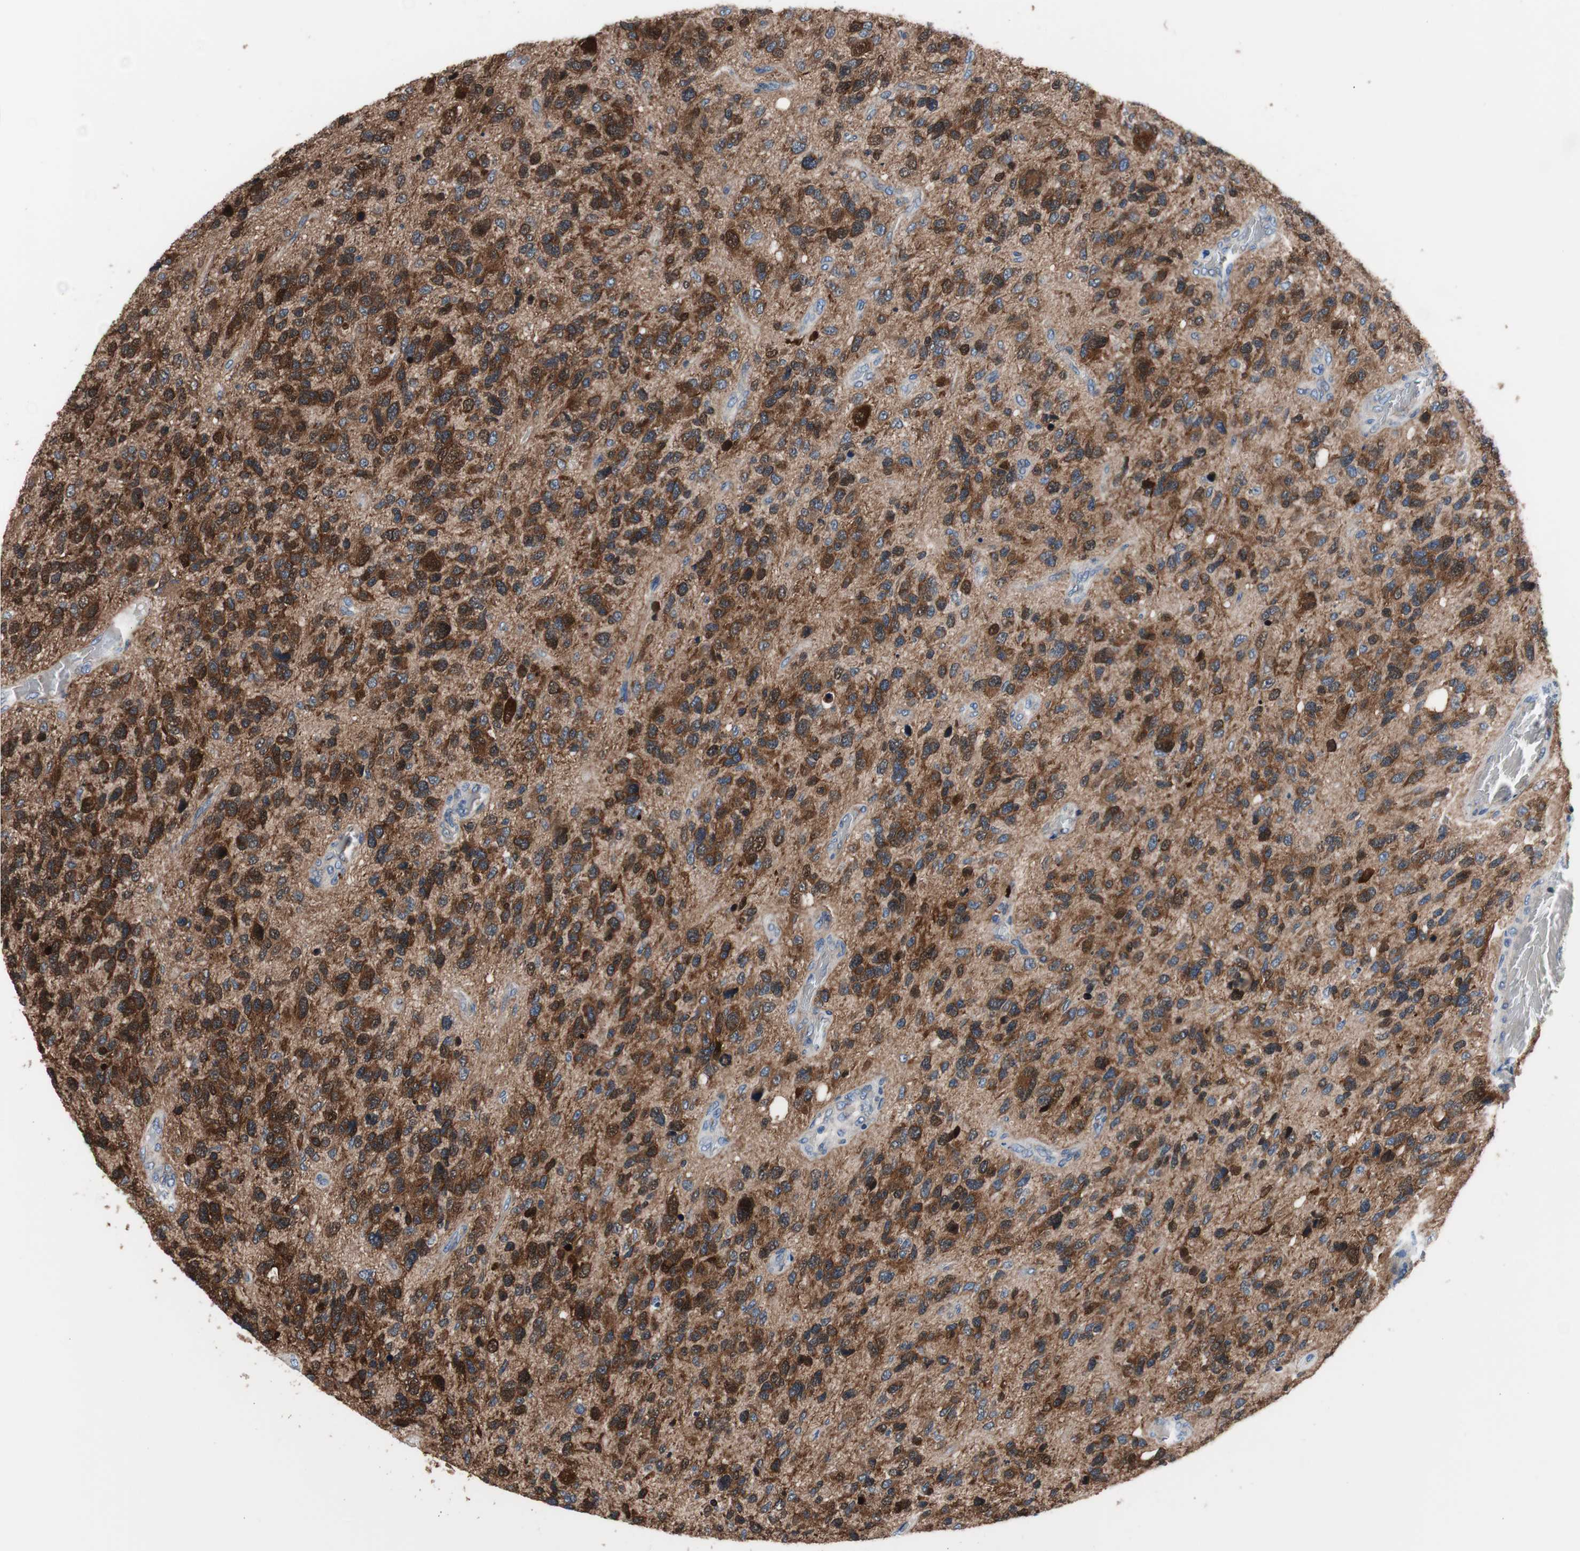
{"staining": {"intensity": "strong", "quantity": "25%-75%", "location": "cytoplasmic/membranous,nuclear"}, "tissue": "glioma", "cell_type": "Tumor cells", "image_type": "cancer", "snomed": [{"axis": "morphology", "description": "Glioma, malignant, High grade"}, {"axis": "topography", "description": "Brain"}], "caption": "Brown immunohistochemical staining in human glioma demonstrates strong cytoplasmic/membranous and nuclear staining in approximately 25%-75% of tumor cells.", "gene": "PRDX2", "patient": {"sex": "female", "age": 58}}